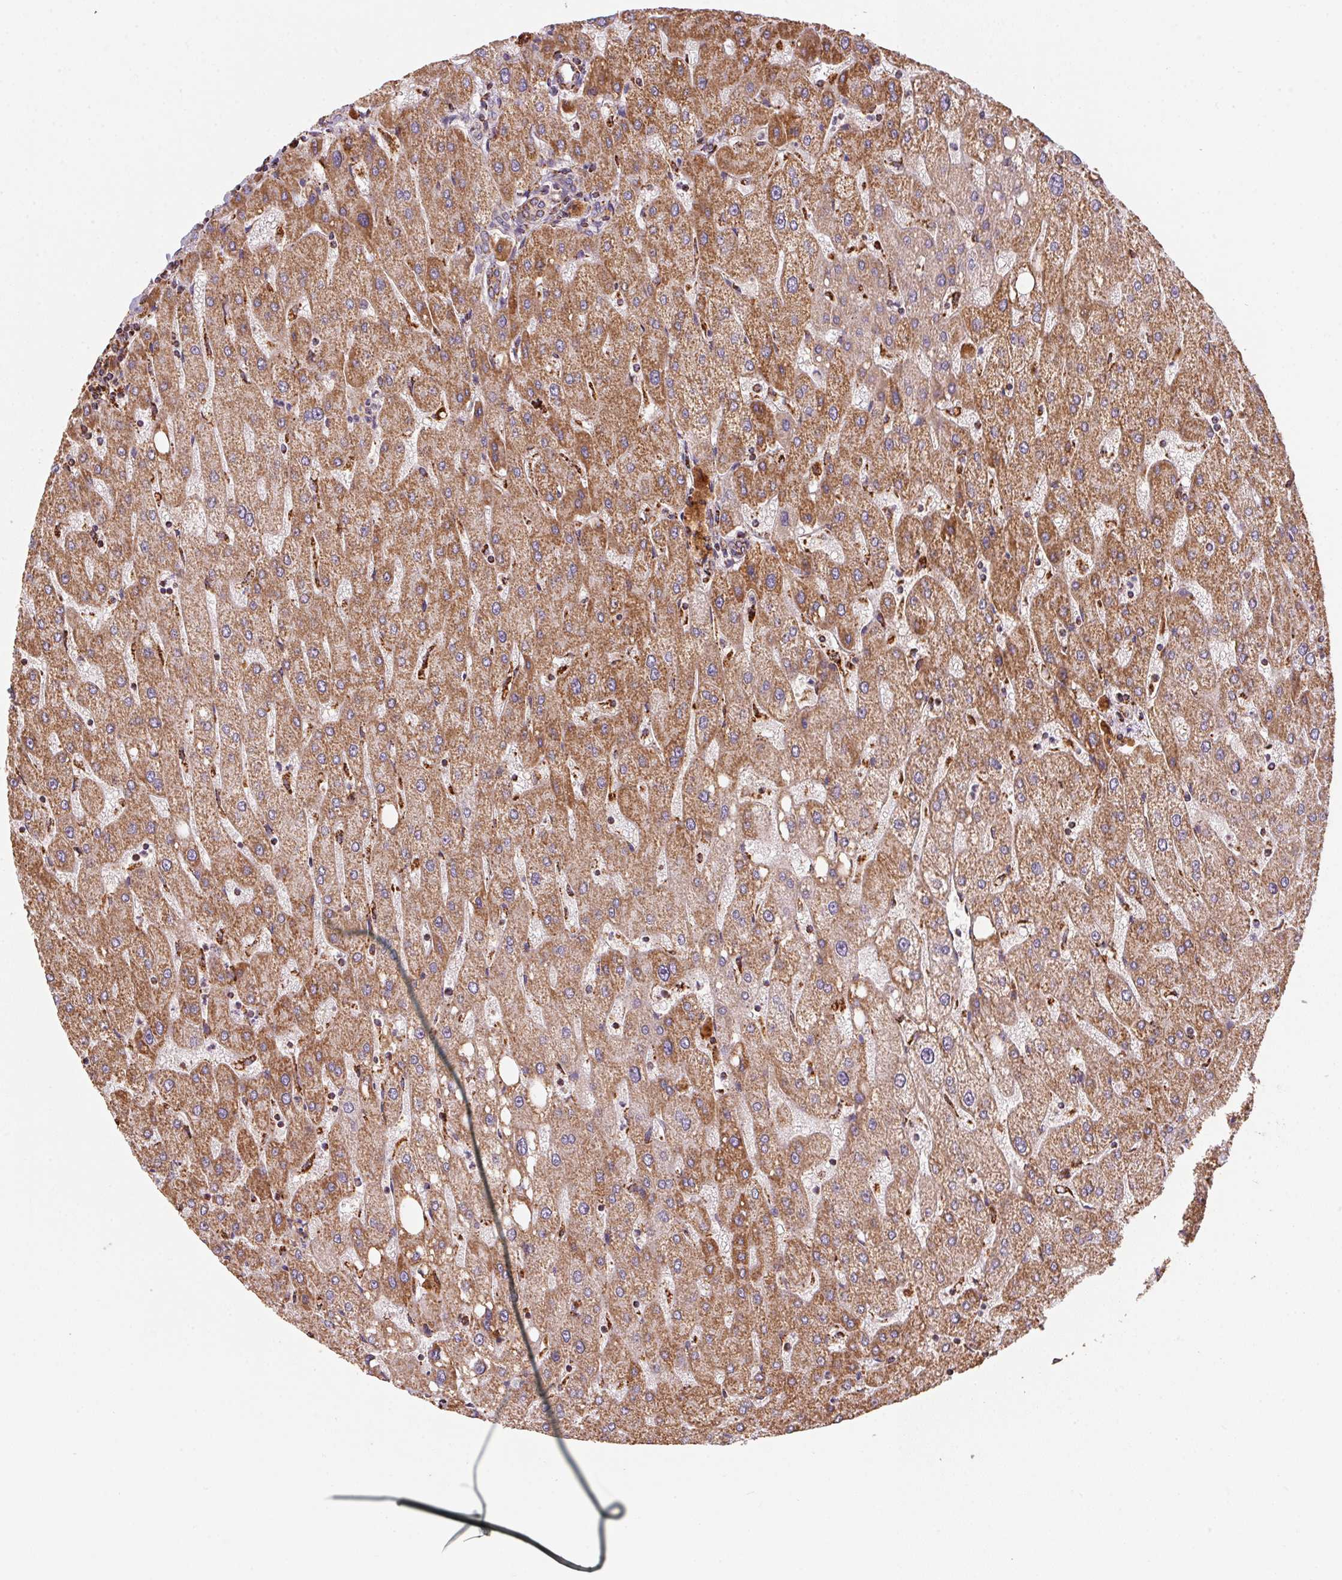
{"staining": {"intensity": "strong", "quantity": ">75%", "location": "cytoplasmic/membranous"}, "tissue": "liver", "cell_type": "Cholangiocytes", "image_type": "normal", "snomed": [{"axis": "morphology", "description": "Normal tissue, NOS"}, {"axis": "topography", "description": "Liver"}], "caption": "Immunohistochemical staining of normal human liver demonstrates >75% levels of strong cytoplasmic/membranous protein expression in about >75% of cholangiocytes.", "gene": "NDUFS2", "patient": {"sex": "male", "age": 67}}